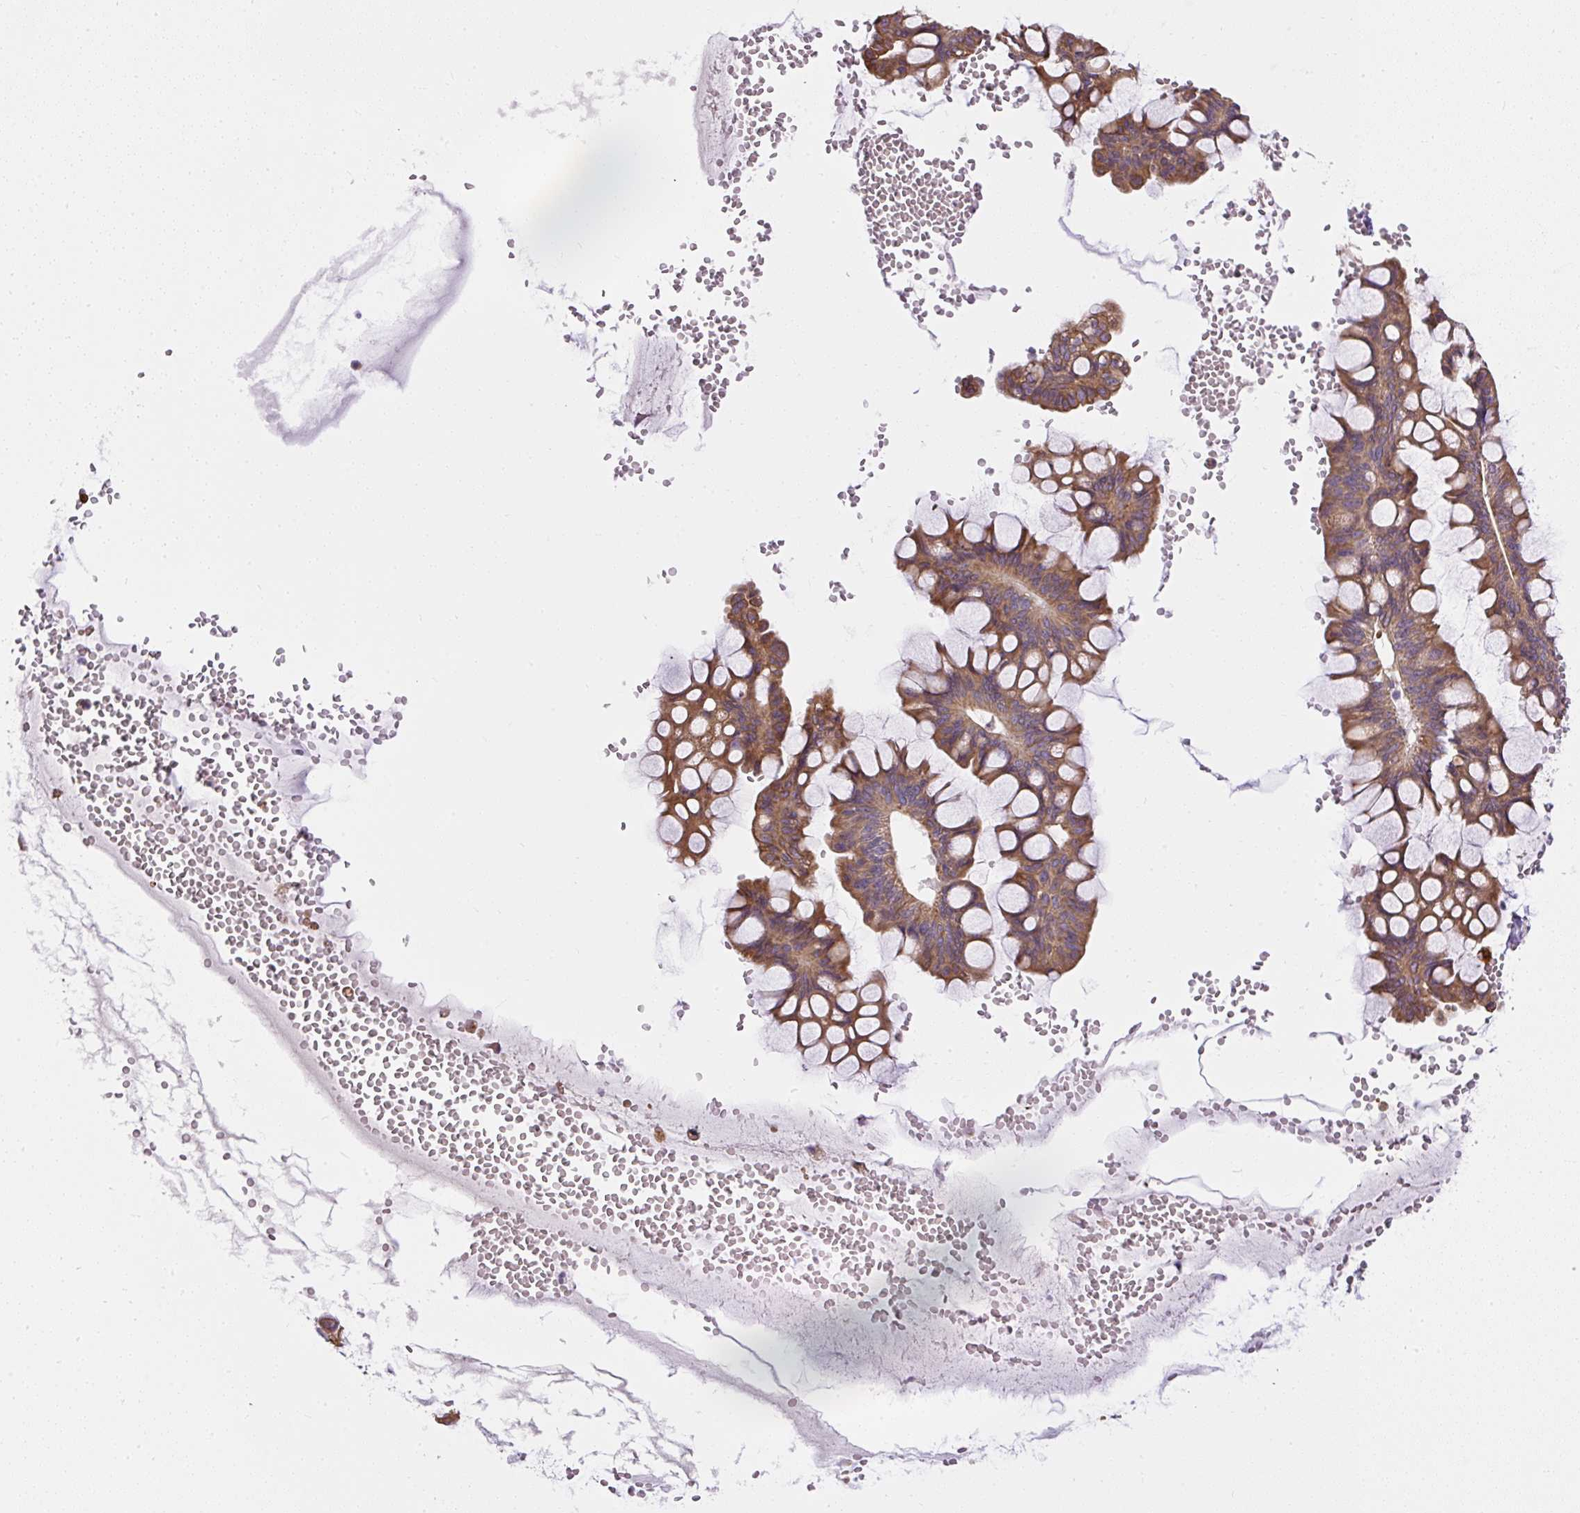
{"staining": {"intensity": "moderate", "quantity": ">75%", "location": "cytoplasmic/membranous"}, "tissue": "ovarian cancer", "cell_type": "Tumor cells", "image_type": "cancer", "snomed": [{"axis": "morphology", "description": "Cystadenocarcinoma, mucinous, NOS"}, {"axis": "topography", "description": "Ovary"}], "caption": "DAB immunohistochemical staining of human ovarian mucinous cystadenocarcinoma exhibits moderate cytoplasmic/membranous protein positivity in approximately >75% of tumor cells.", "gene": "FAM149A", "patient": {"sex": "female", "age": 73}}